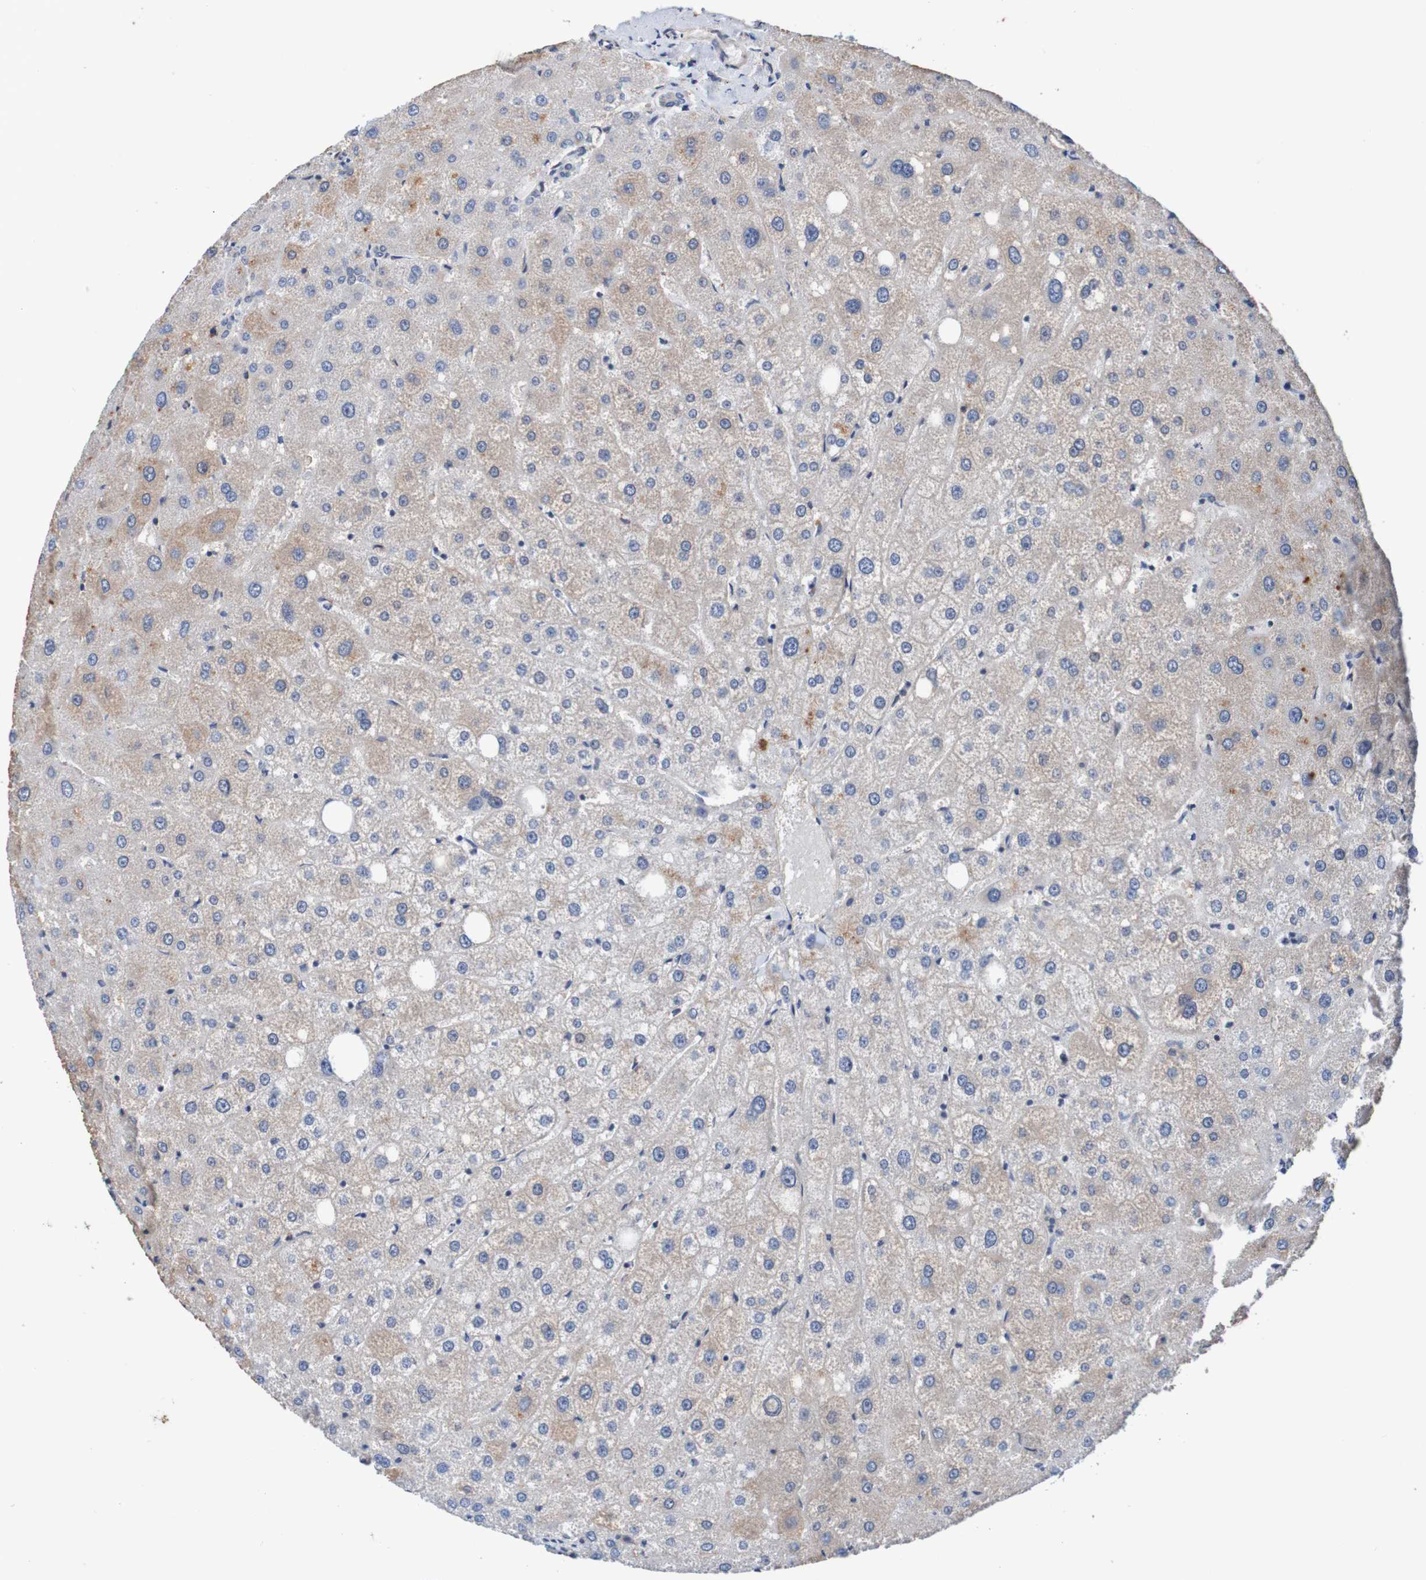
{"staining": {"intensity": "negative", "quantity": "none", "location": "none"}, "tissue": "liver", "cell_type": "Cholangiocytes", "image_type": "normal", "snomed": [{"axis": "morphology", "description": "Normal tissue, NOS"}, {"axis": "topography", "description": "Liver"}], "caption": "An immunohistochemistry (IHC) image of normal liver is shown. There is no staining in cholangiocytes of liver.", "gene": "CPED1", "patient": {"sex": "male", "age": 73}}